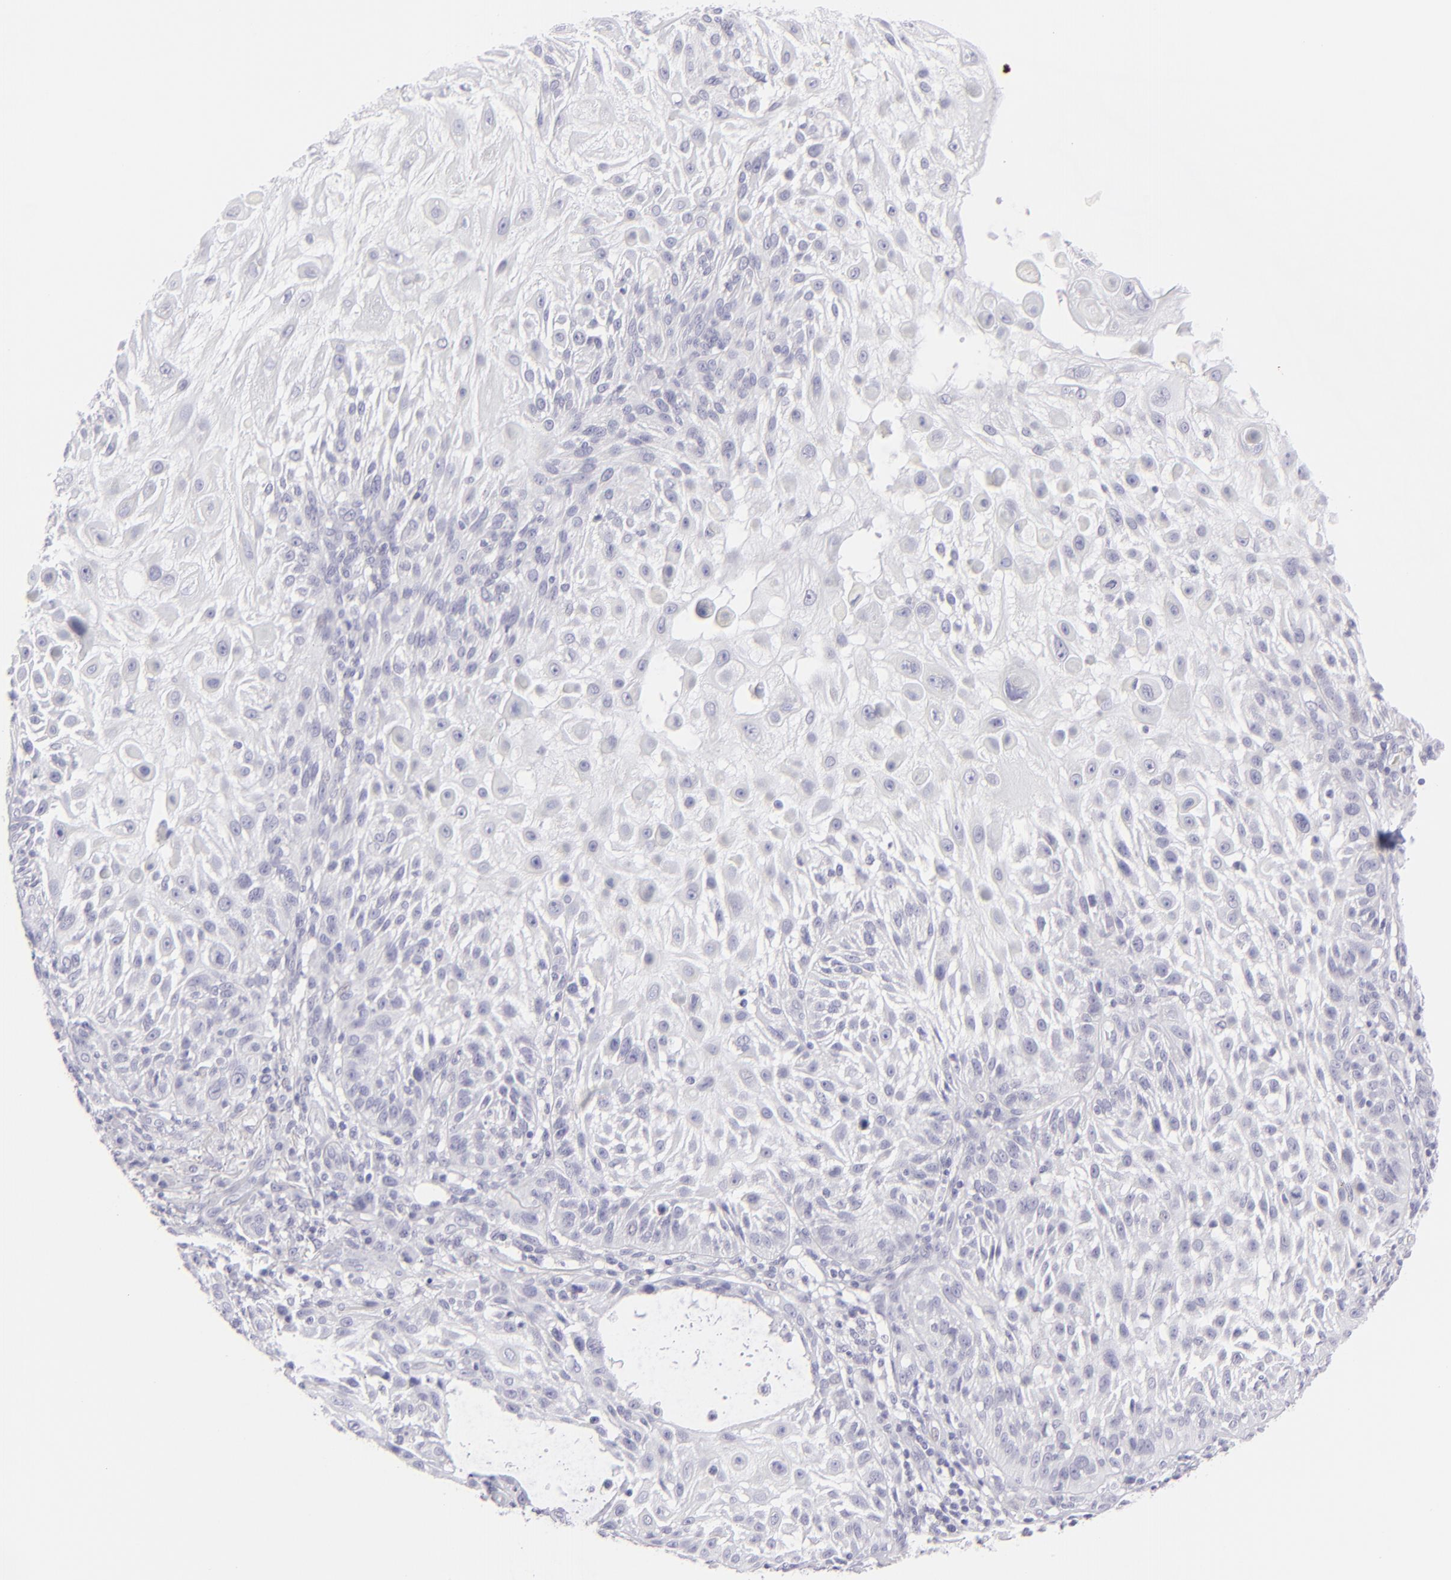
{"staining": {"intensity": "negative", "quantity": "none", "location": "none"}, "tissue": "skin cancer", "cell_type": "Tumor cells", "image_type": "cancer", "snomed": [{"axis": "morphology", "description": "Squamous cell carcinoma, NOS"}, {"axis": "topography", "description": "Skin"}], "caption": "Immunohistochemistry image of neoplastic tissue: human skin cancer (squamous cell carcinoma) stained with DAB displays no significant protein positivity in tumor cells.", "gene": "FCER2", "patient": {"sex": "female", "age": 89}}